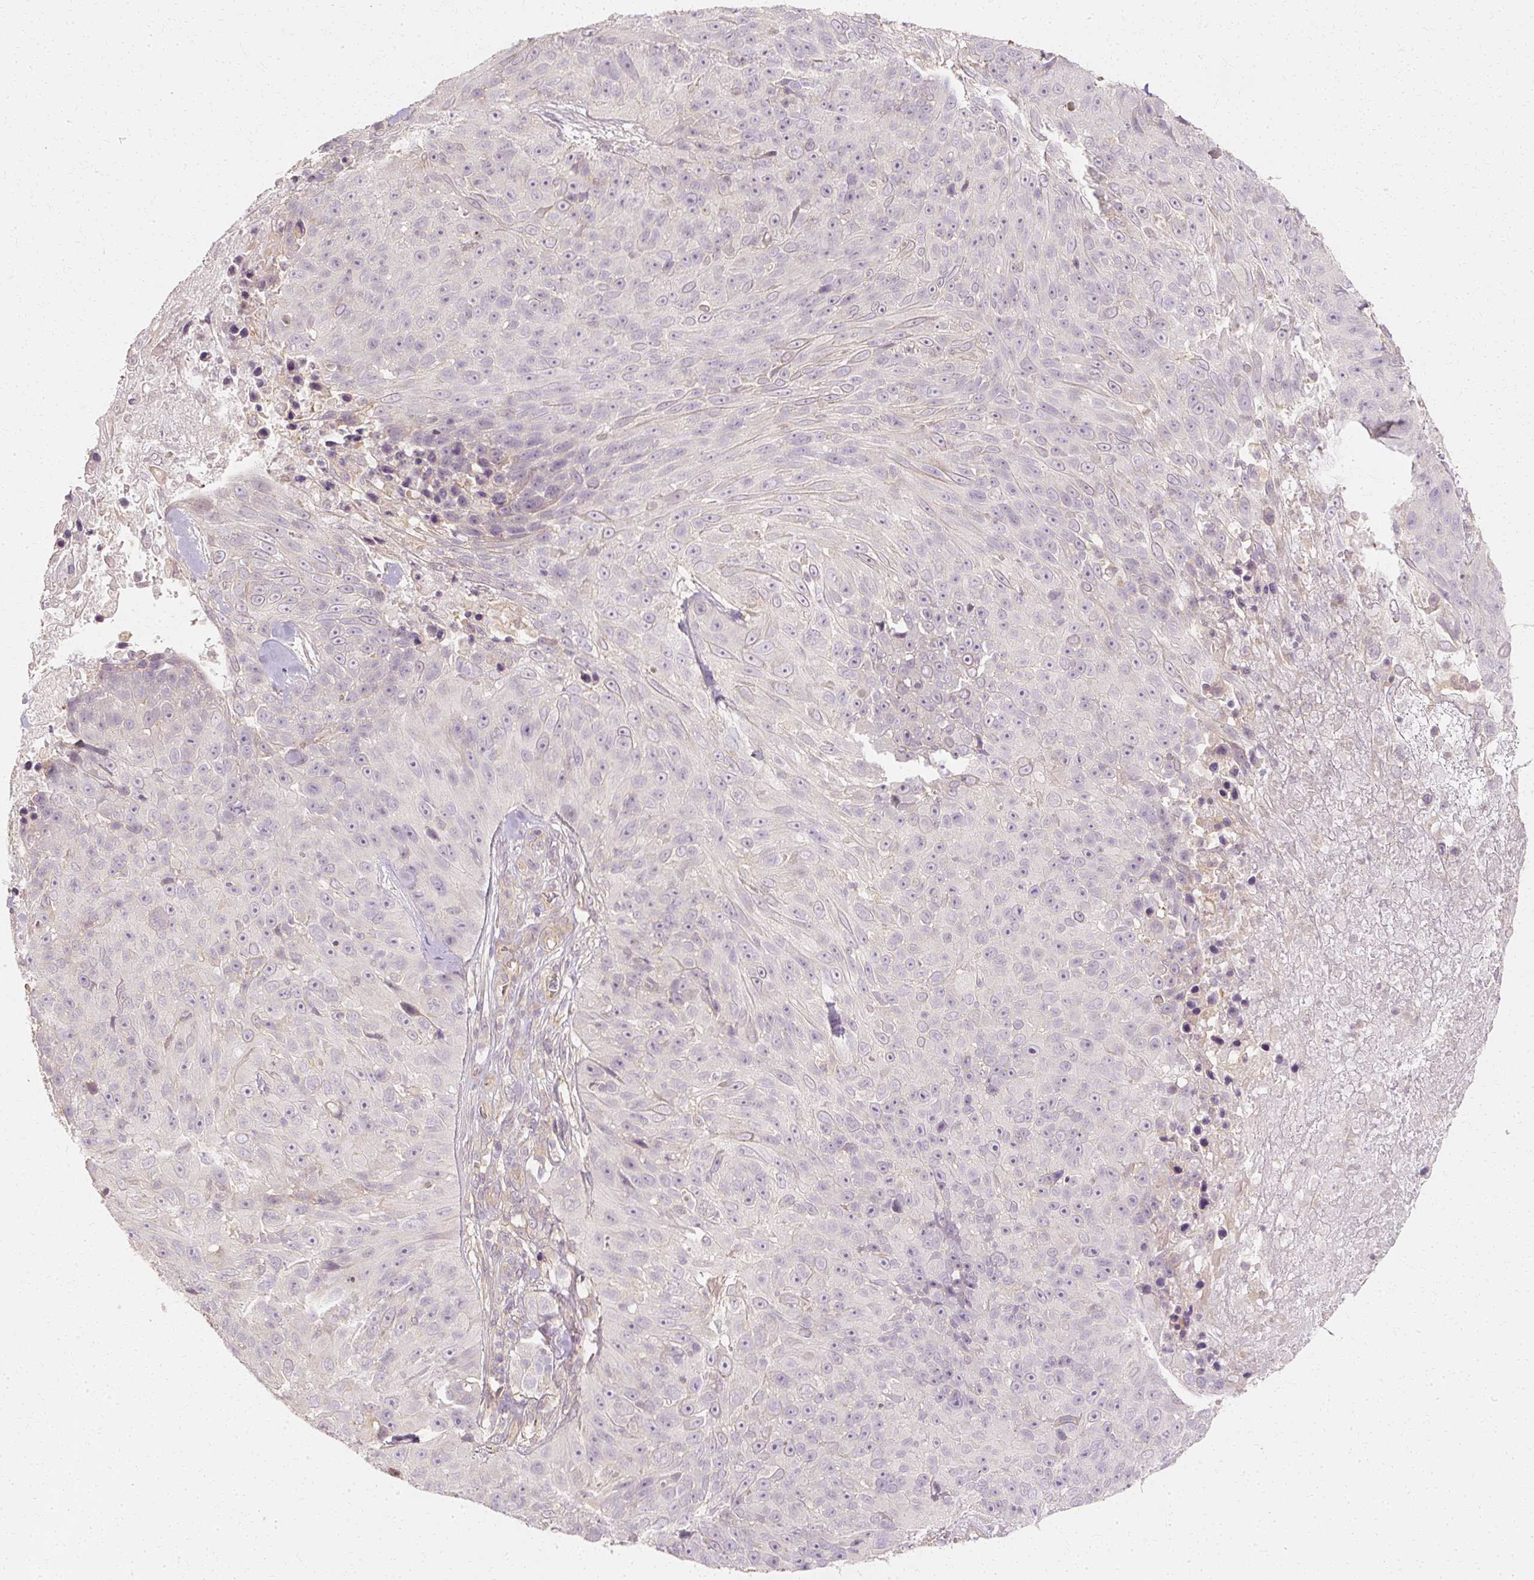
{"staining": {"intensity": "negative", "quantity": "none", "location": "none"}, "tissue": "skin cancer", "cell_type": "Tumor cells", "image_type": "cancer", "snomed": [{"axis": "morphology", "description": "Squamous cell carcinoma, NOS"}, {"axis": "topography", "description": "Skin"}], "caption": "Immunohistochemistry histopathology image of neoplastic tissue: human squamous cell carcinoma (skin) stained with DAB shows no significant protein positivity in tumor cells.", "gene": "GNAQ", "patient": {"sex": "female", "age": 87}}